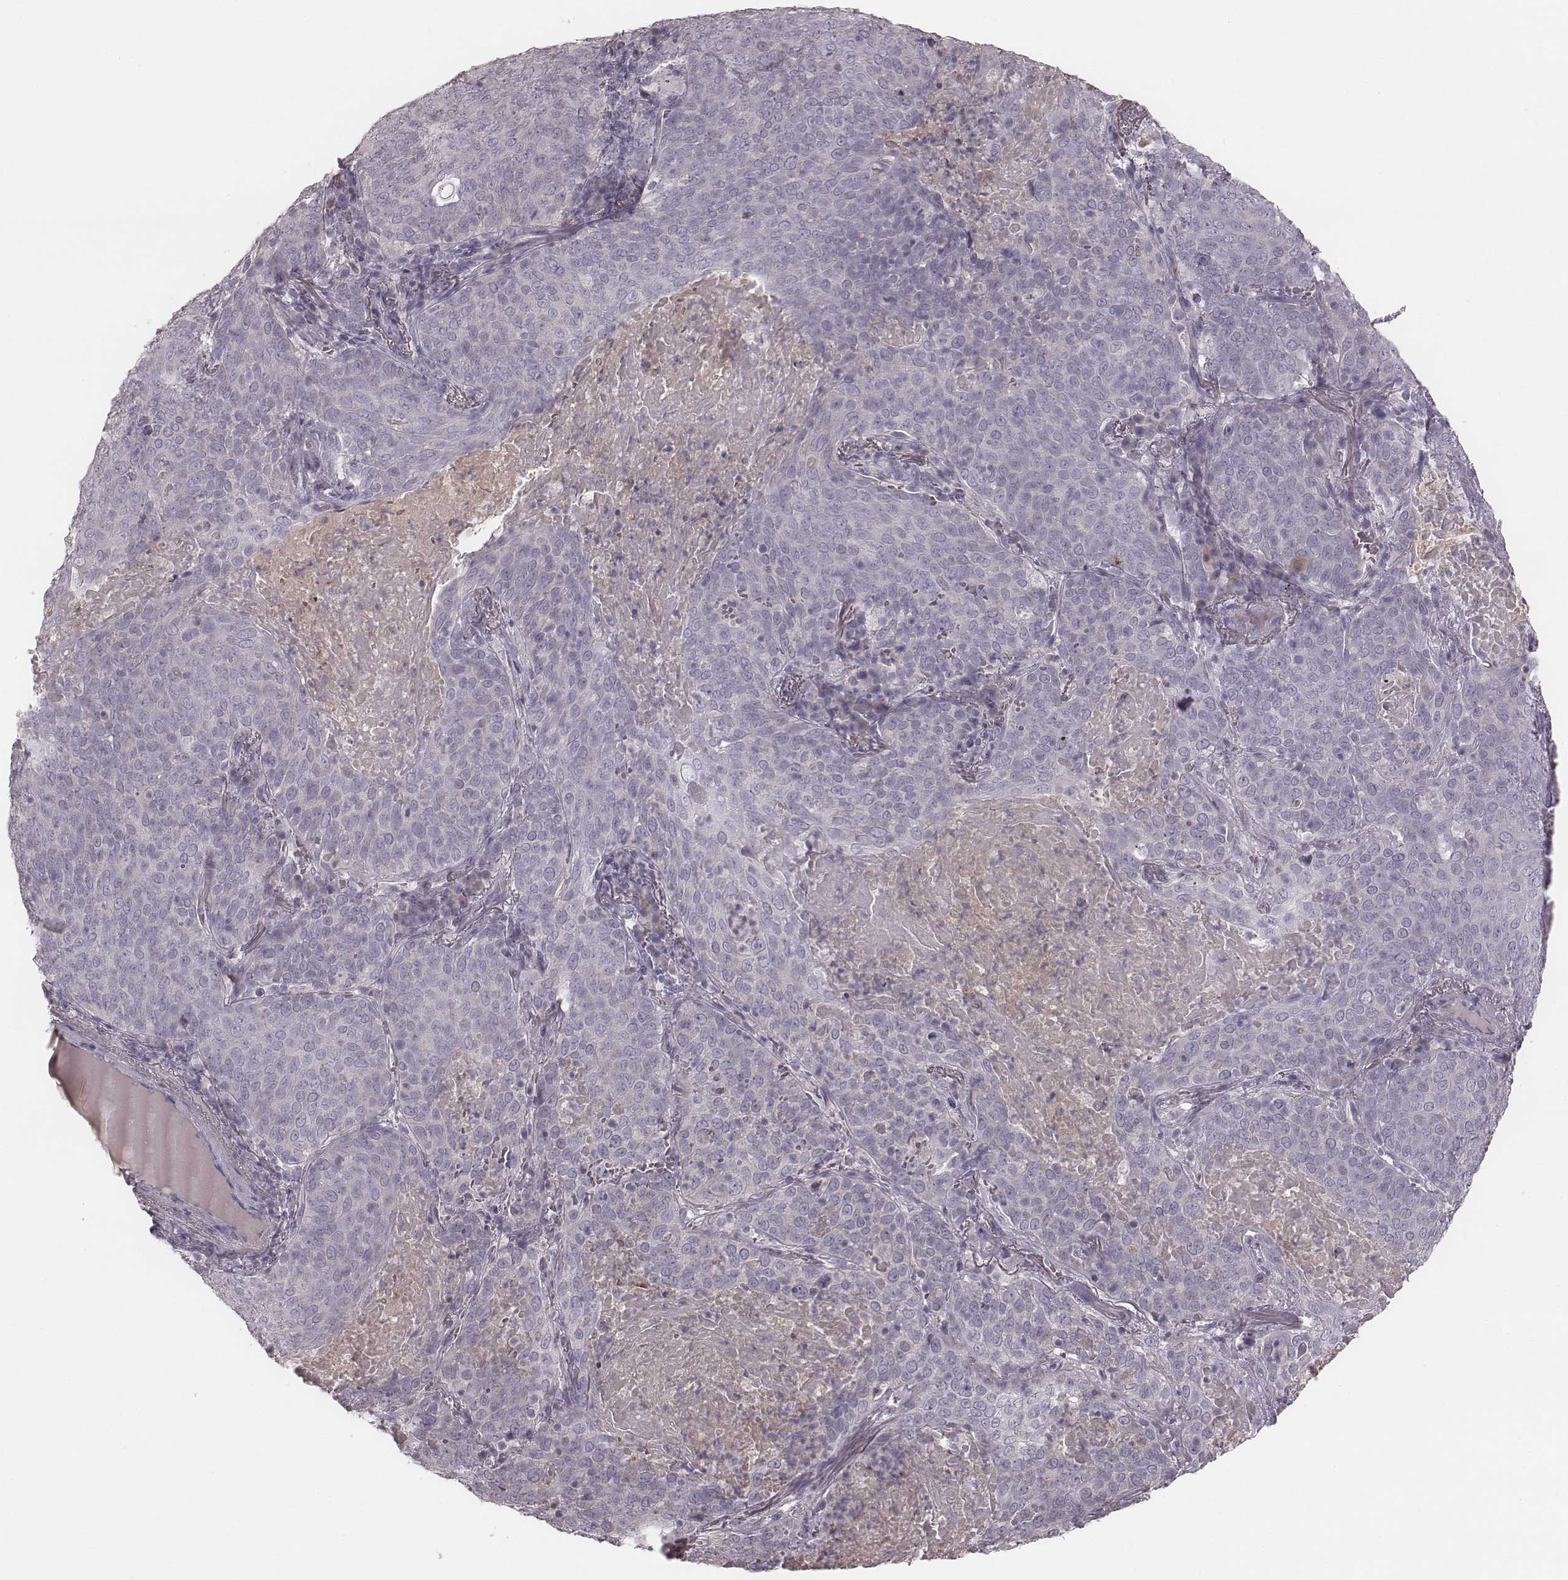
{"staining": {"intensity": "negative", "quantity": "none", "location": "none"}, "tissue": "lung cancer", "cell_type": "Tumor cells", "image_type": "cancer", "snomed": [{"axis": "morphology", "description": "Squamous cell carcinoma, NOS"}, {"axis": "topography", "description": "Lung"}], "caption": "DAB immunohistochemical staining of human lung squamous cell carcinoma demonstrates no significant positivity in tumor cells.", "gene": "SMIM24", "patient": {"sex": "male", "age": 82}}